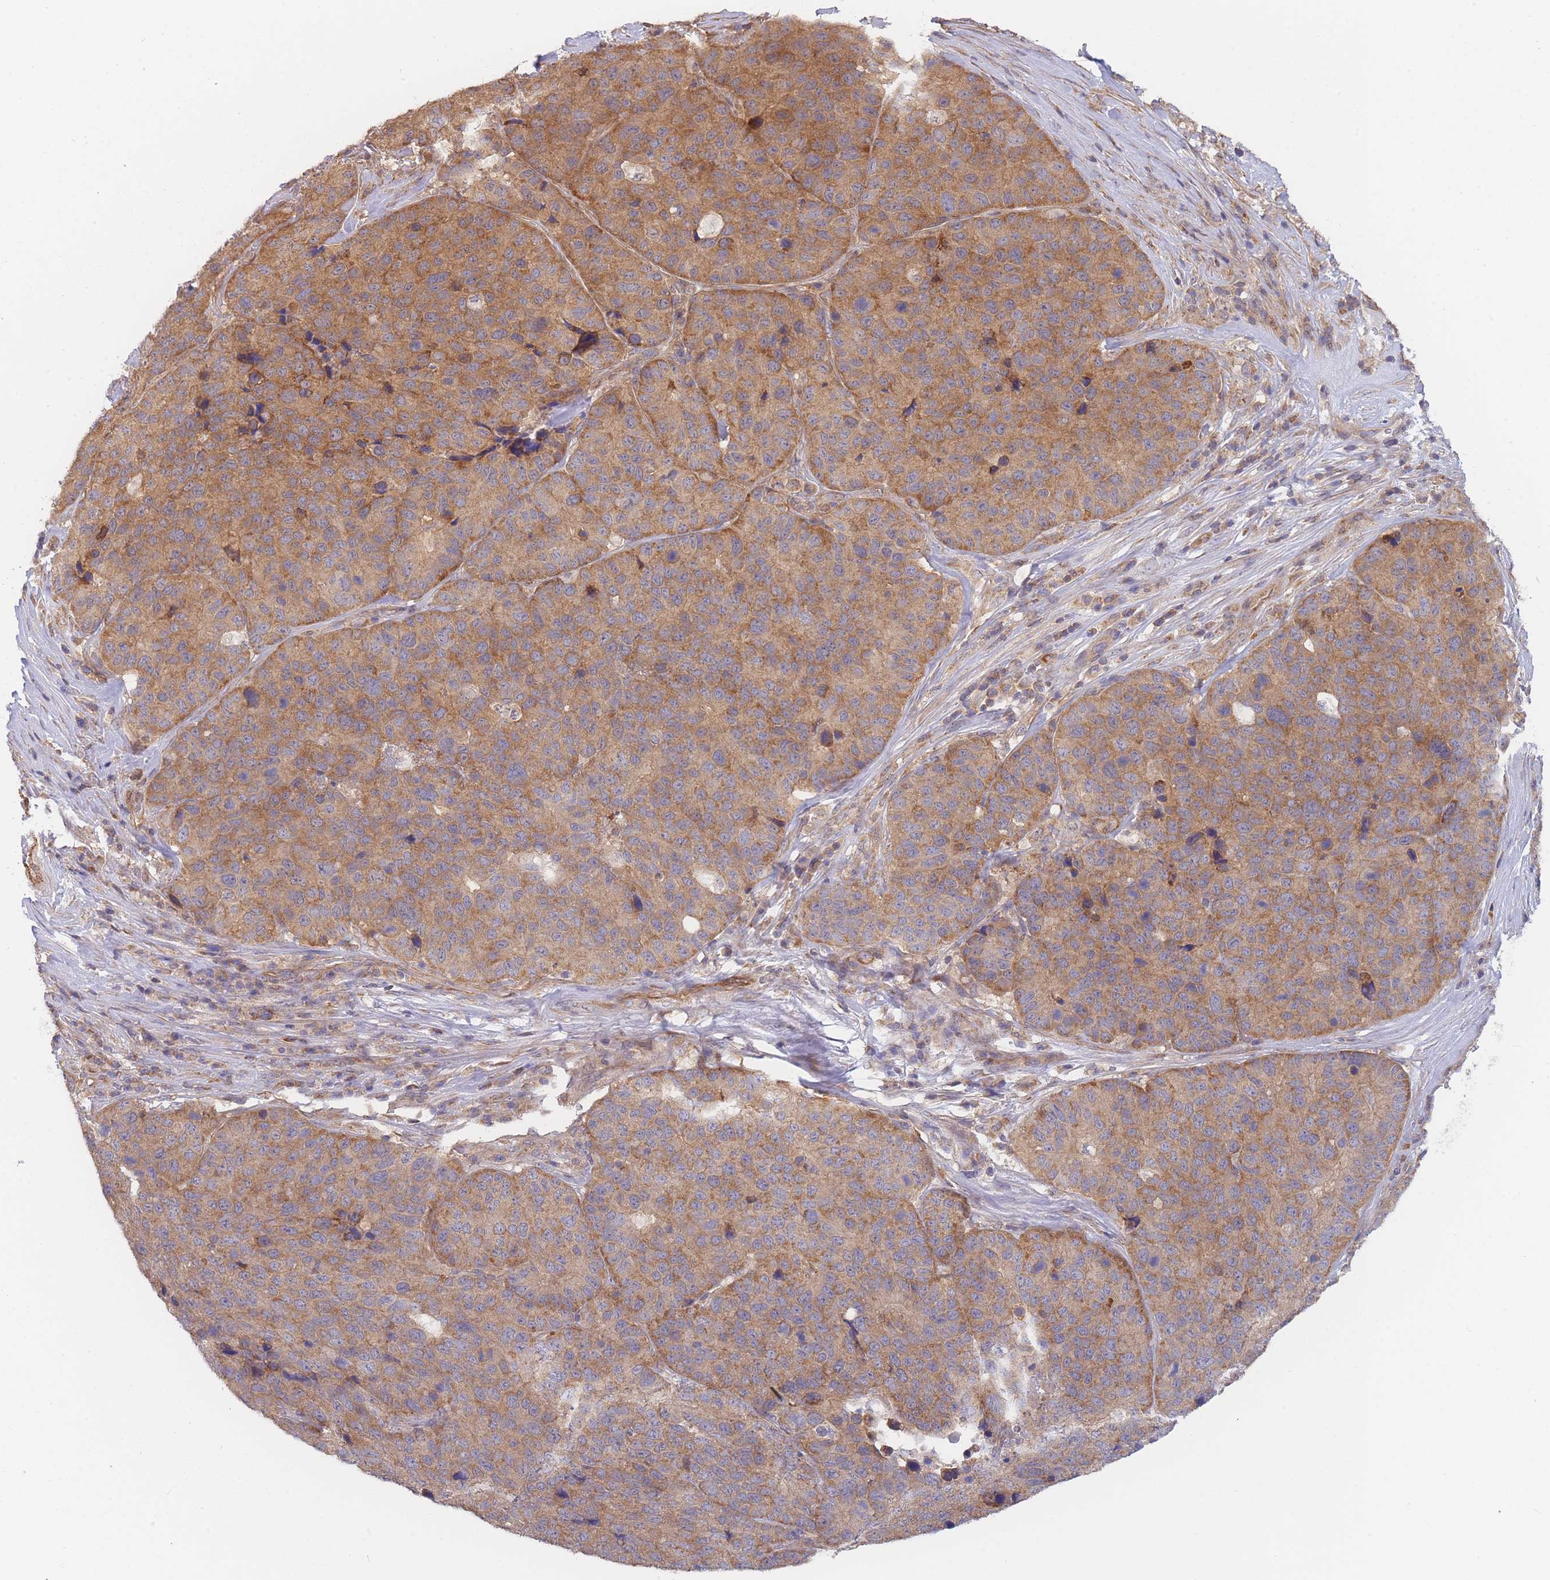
{"staining": {"intensity": "moderate", "quantity": ">75%", "location": "cytoplasmic/membranous"}, "tissue": "stomach cancer", "cell_type": "Tumor cells", "image_type": "cancer", "snomed": [{"axis": "morphology", "description": "Adenocarcinoma, NOS"}, {"axis": "topography", "description": "Stomach"}], "caption": "A micrograph showing moderate cytoplasmic/membranous staining in about >75% of tumor cells in stomach cancer (adenocarcinoma), as visualized by brown immunohistochemical staining.", "gene": "MRPS18B", "patient": {"sex": "male", "age": 71}}